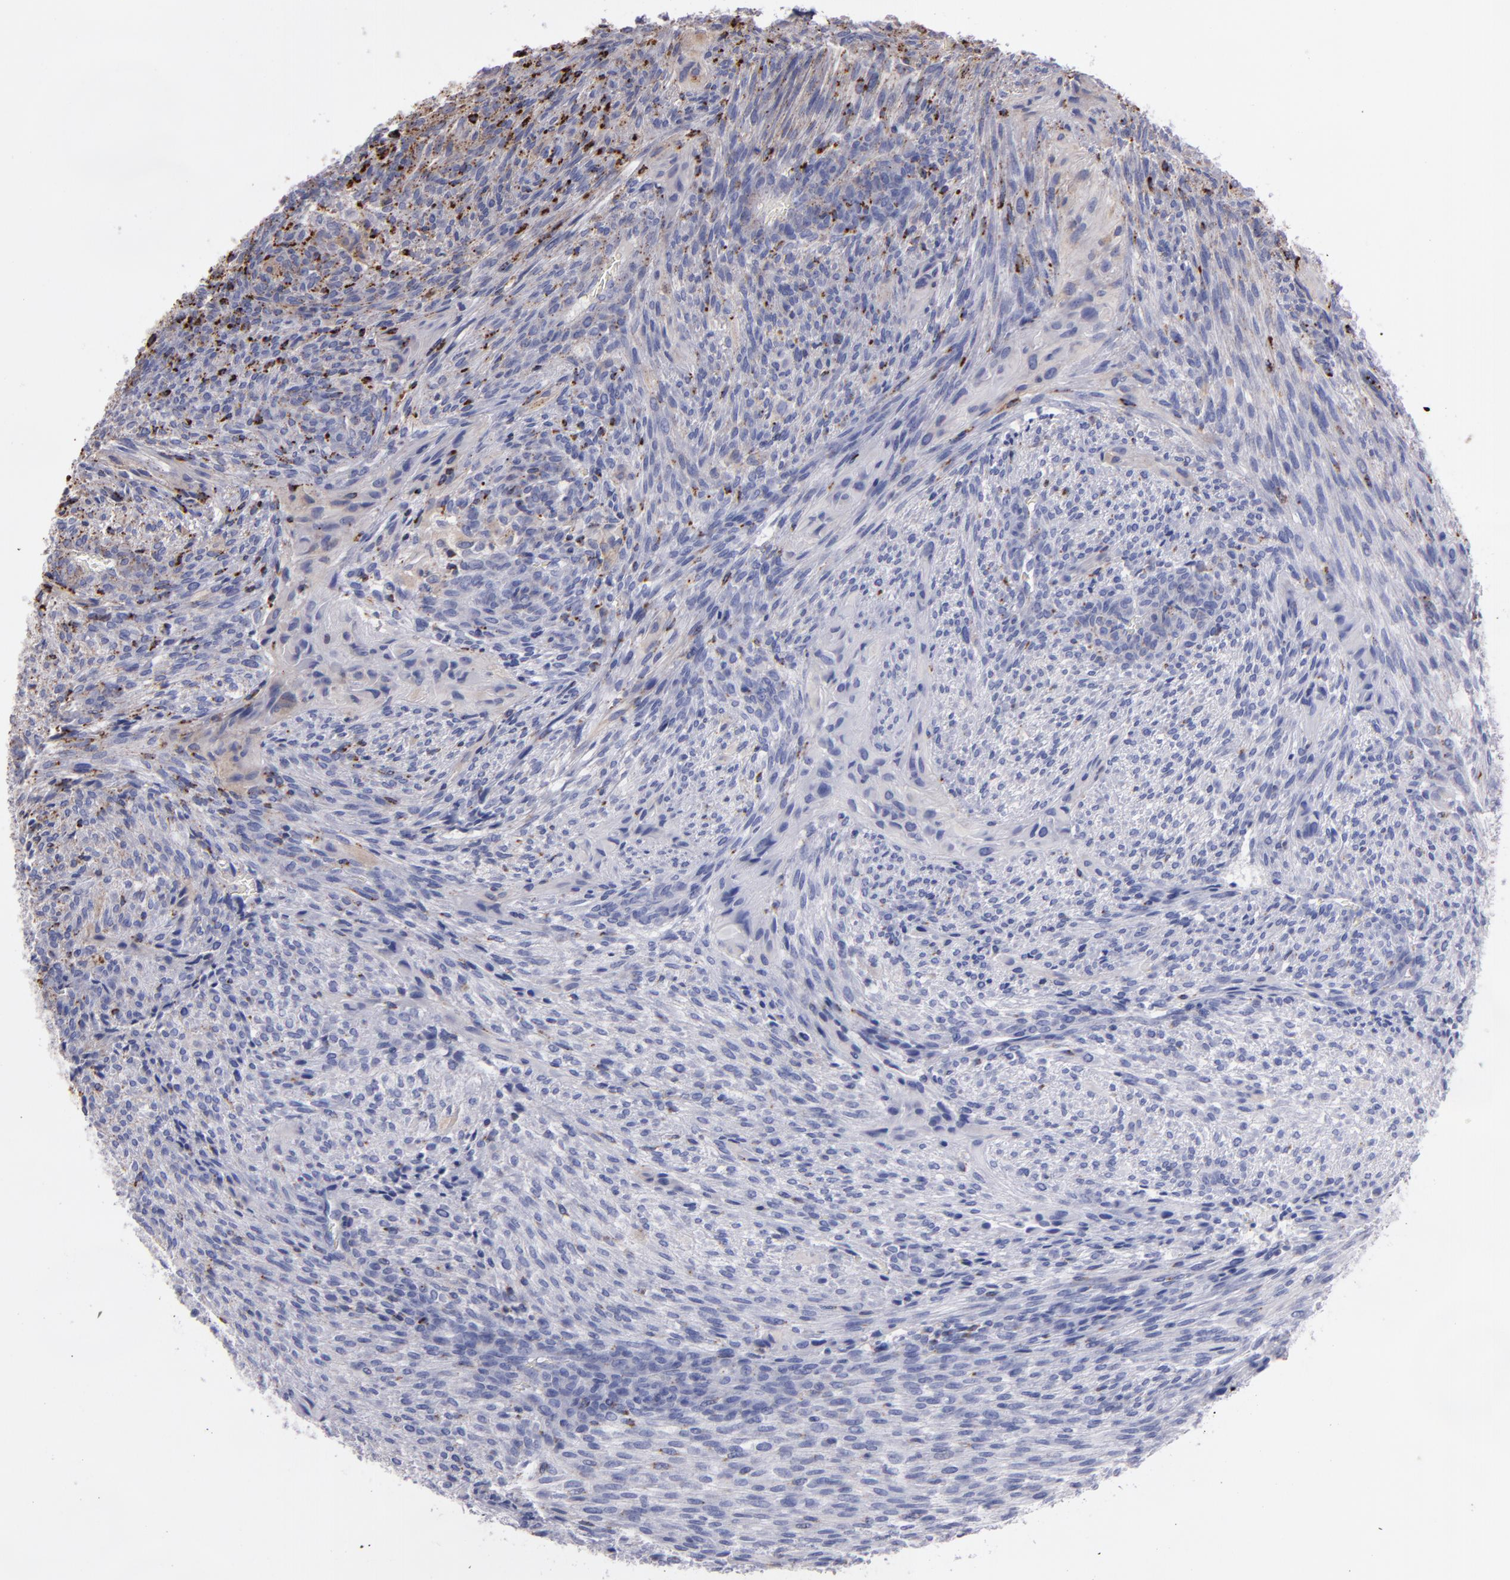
{"staining": {"intensity": "weak", "quantity": "<25%", "location": "cytoplasmic/membranous"}, "tissue": "glioma", "cell_type": "Tumor cells", "image_type": "cancer", "snomed": [{"axis": "morphology", "description": "Glioma, malignant, High grade"}, {"axis": "topography", "description": "Cerebral cortex"}], "caption": "This is a image of immunohistochemistry staining of glioma, which shows no staining in tumor cells.", "gene": "TRAF1", "patient": {"sex": "female", "age": 55}}